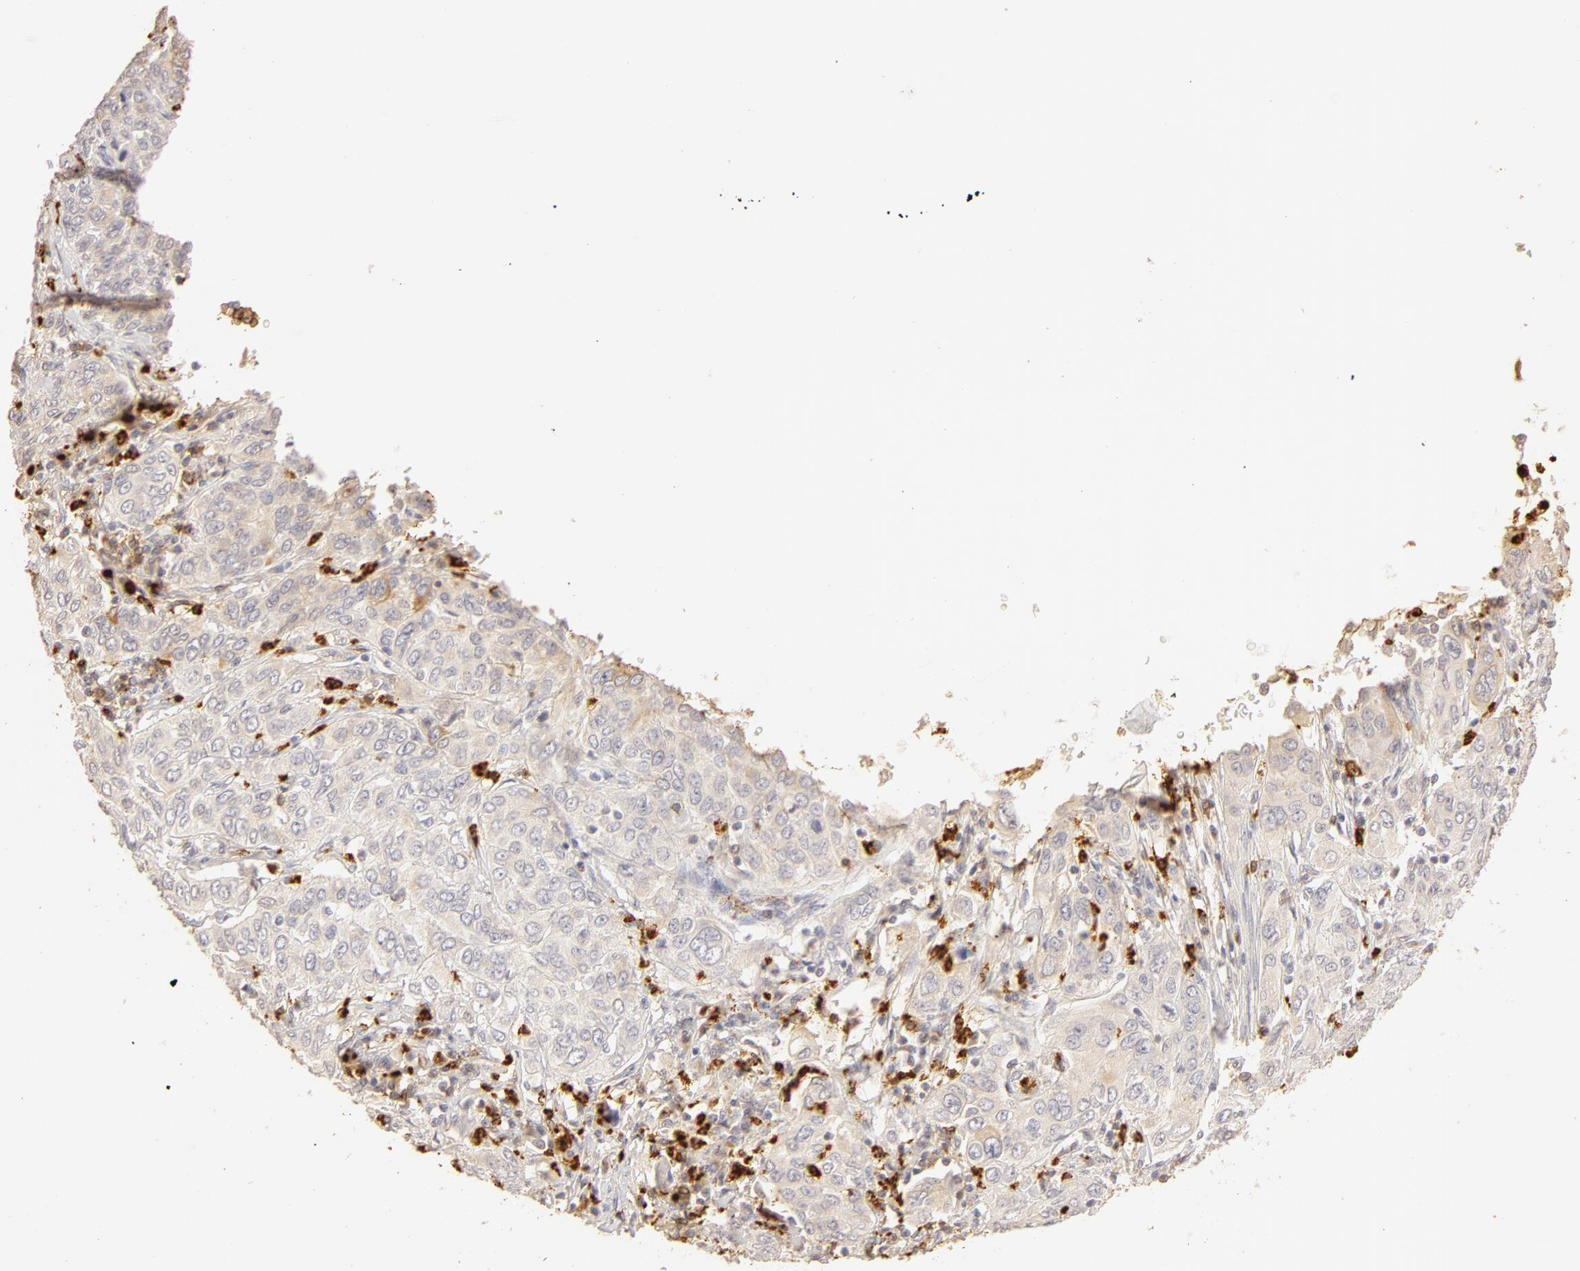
{"staining": {"intensity": "weak", "quantity": "<25%", "location": "cytoplasmic/membranous"}, "tissue": "cervical cancer", "cell_type": "Tumor cells", "image_type": "cancer", "snomed": [{"axis": "morphology", "description": "Squamous cell carcinoma, NOS"}, {"axis": "topography", "description": "Cervix"}], "caption": "This is an IHC image of cervical cancer. There is no expression in tumor cells.", "gene": "C1R", "patient": {"sex": "female", "age": 38}}